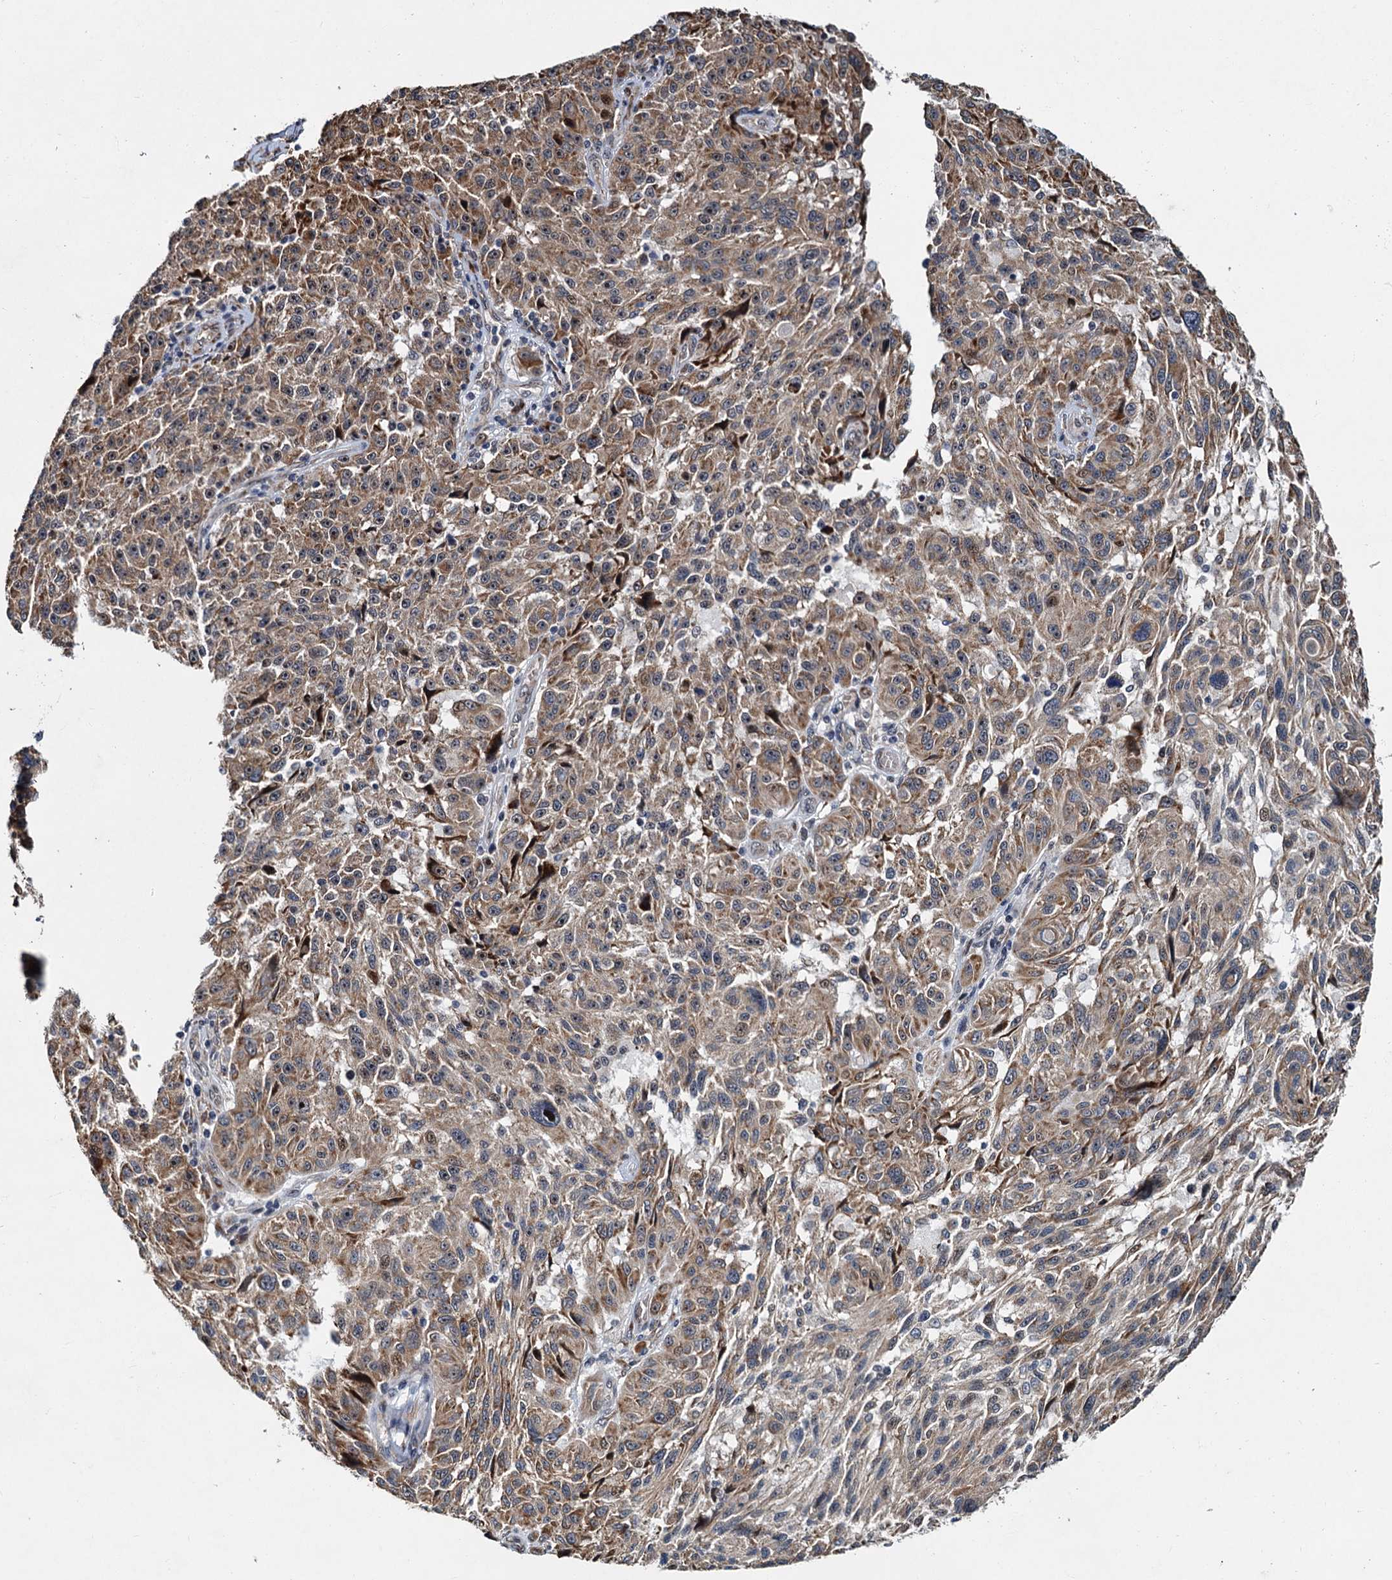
{"staining": {"intensity": "moderate", "quantity": ">75%", "location": "cytoplasmic/membranous"}, "tissue": "melanoma", "cell_type": "Tumor cells", "image_type": "cancer", "snomed": [{"axis": "morphology", "description": "Malignant melanoma, NOS"}, {"axis": "topography", "description": "Skin"}], "caption": "An immunohistochemistry (IHC) histopathology image of neoplastic tissue is shown. Protein staining in brown highlights moderate cytoplasmic/membranous positivity in malignant melanoma within tumor cells. The staining is performed using DAB (3,3'-diaminobenzidine) brown chromogen to label protein expression. The nuclei are counter-stained blue using hematoxylin.", "gene": "DNAJC21", "patient": {"sex": "male", "age": 53}}